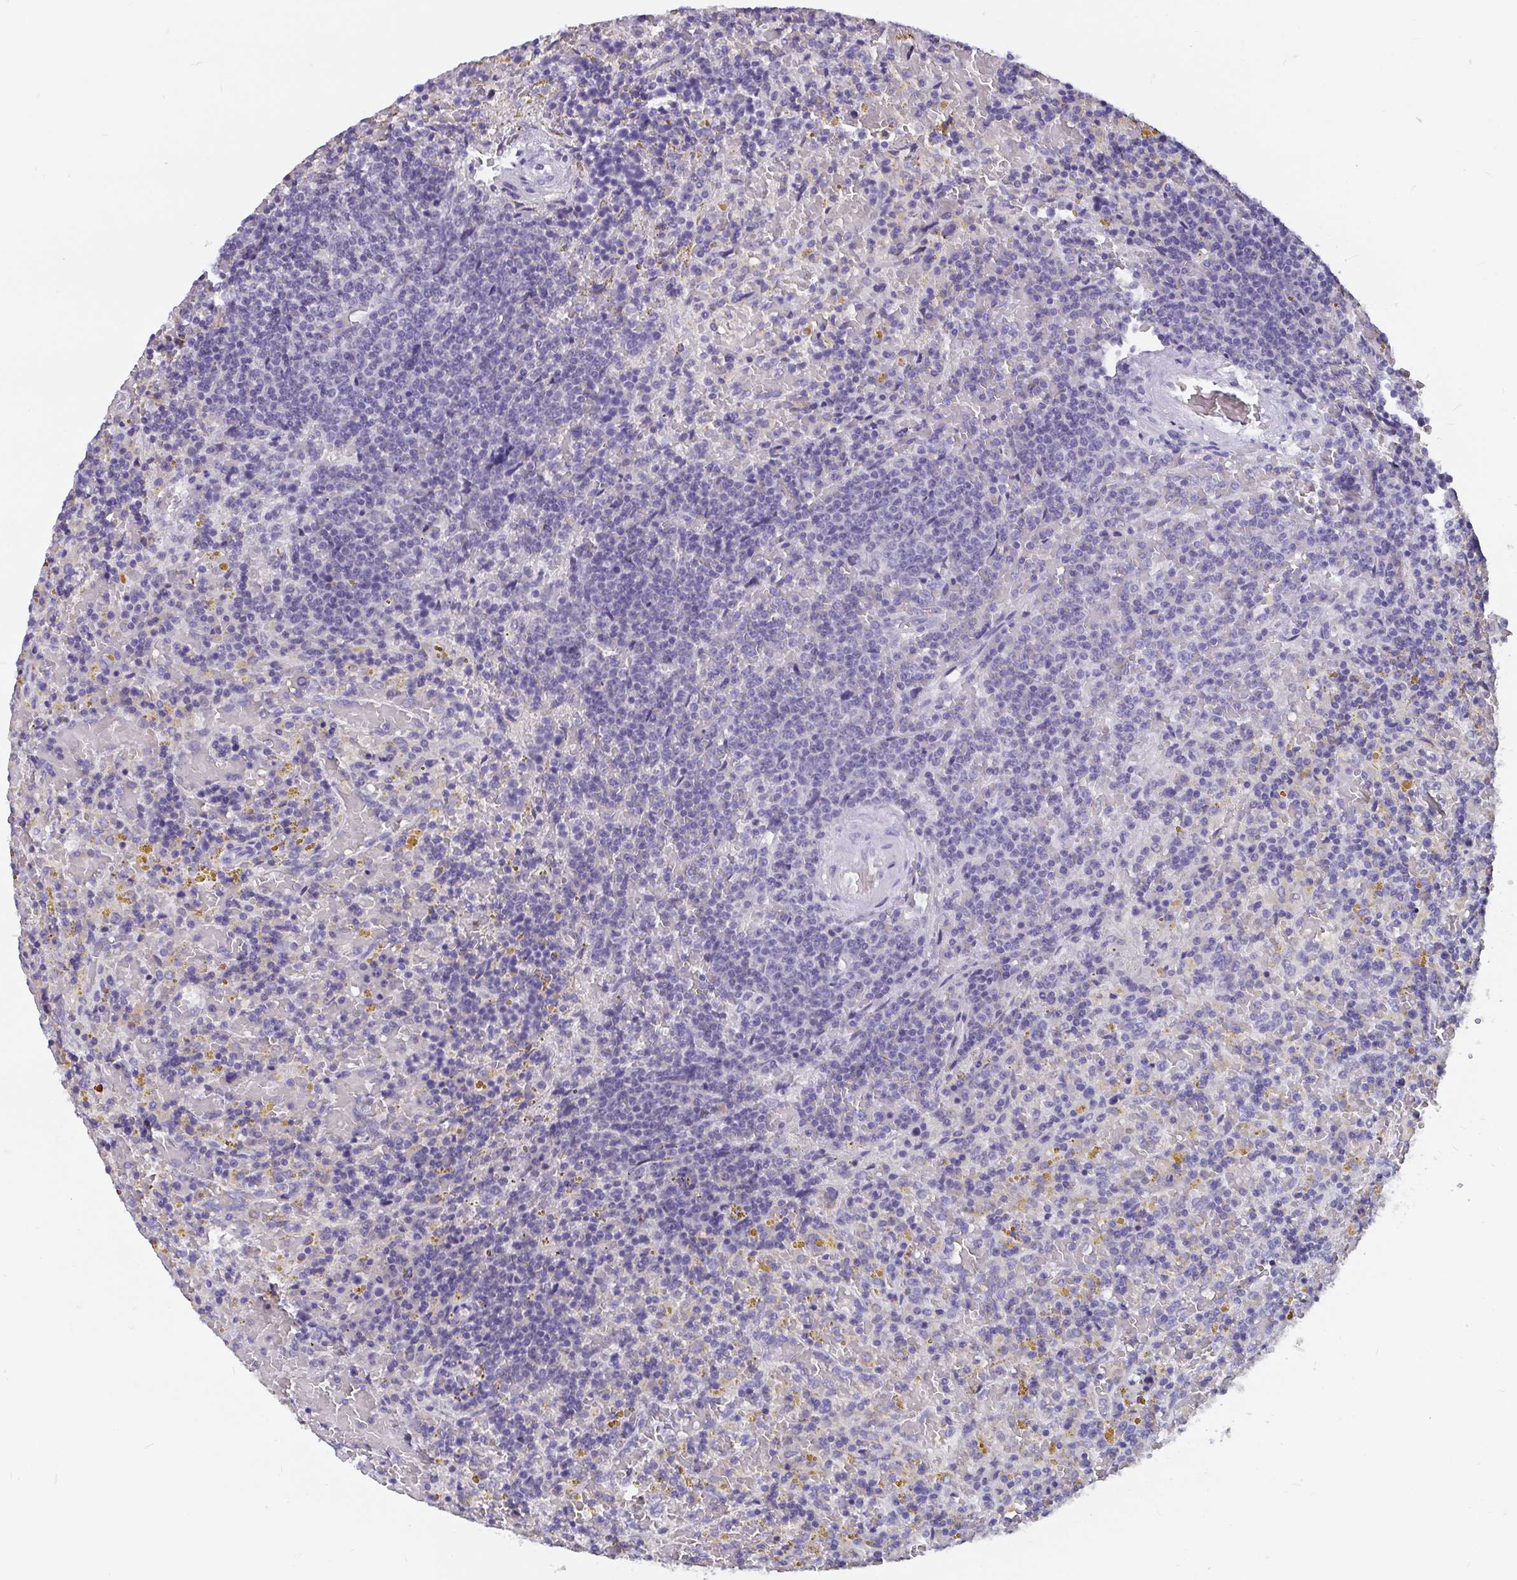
{"staining": {"intensity": "negative", "quantity": "none", "location": "none"}, "tissue": "lymphoma", "cell_type": "Tumor cells", "image_type": "cancer", "snomed": [{"axis": "morphology", "description": "Malignant lymphoma, non-Hodgkin's type, Low grade"}, {"axis": "topography", "description": "Spleen"}], "caption": "Immunohistochemical staining of human malignant lymphoma, non-Hodgkin's type (low-grade) shows no significant positivity in tumor cells.", "gene": "ADAMTS6", "patient": {"sex": "female", "age": 65}}